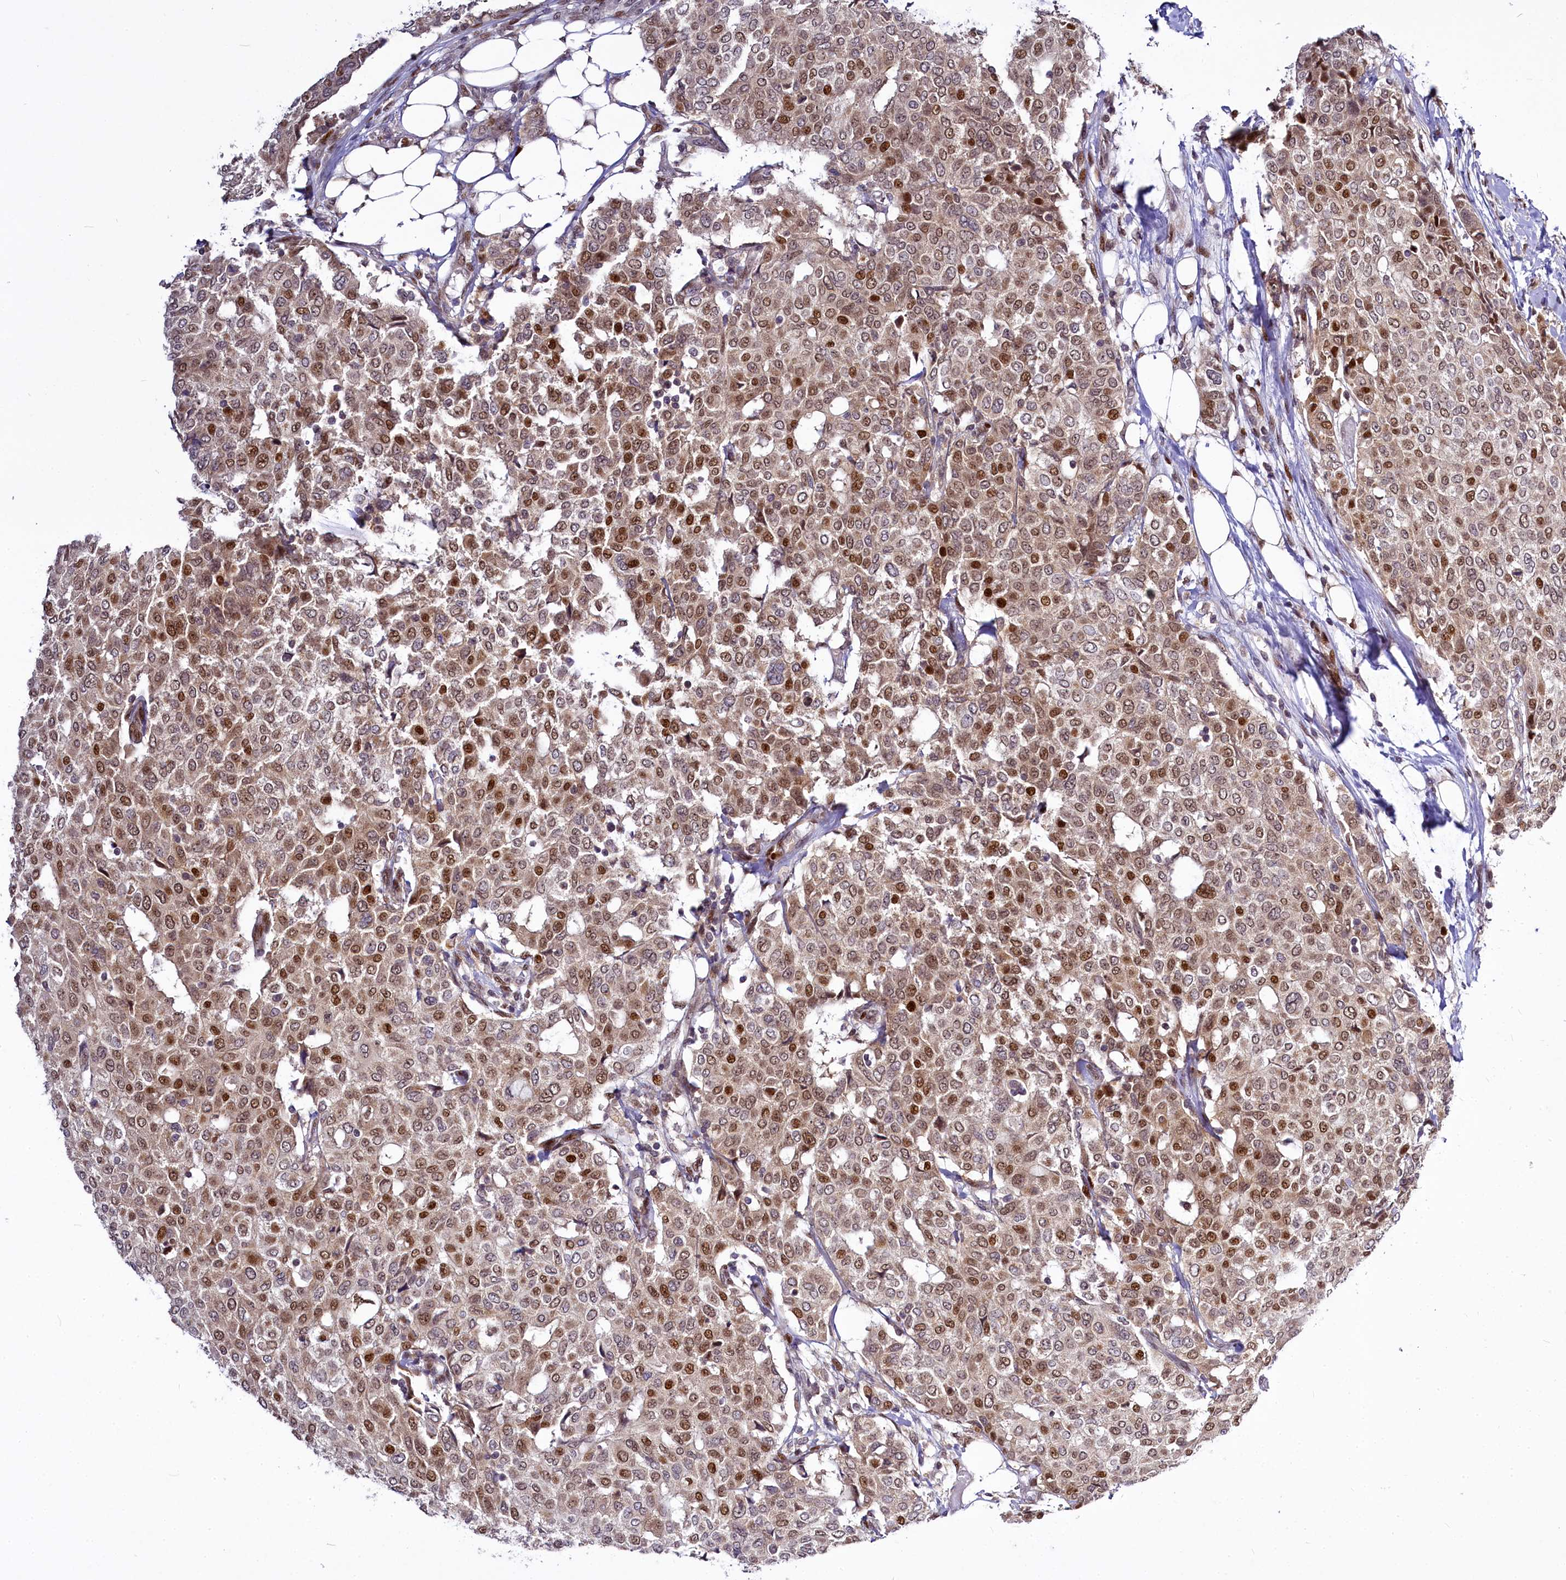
{"staining": {"intensity": "moderate", "quantity": ">75%", "location": "nuclear"}, "tissue": "breast cancer", "cell_type": "Tumor cells", "image_type": "cancer", "snomed": [{"axis": "morphology", "description": "Lobular carcinoma"}, {"axis": "topography", "description": "Breast"}], "caption": "Breast cancer (lobular carcinoma) was stained to show a protein in brown. There is medium levels of moderate nuclear positivity in approximately >75% of tumor cells.", "gene": "MAML2", "patient": {"sex": "female", "age": 51}}